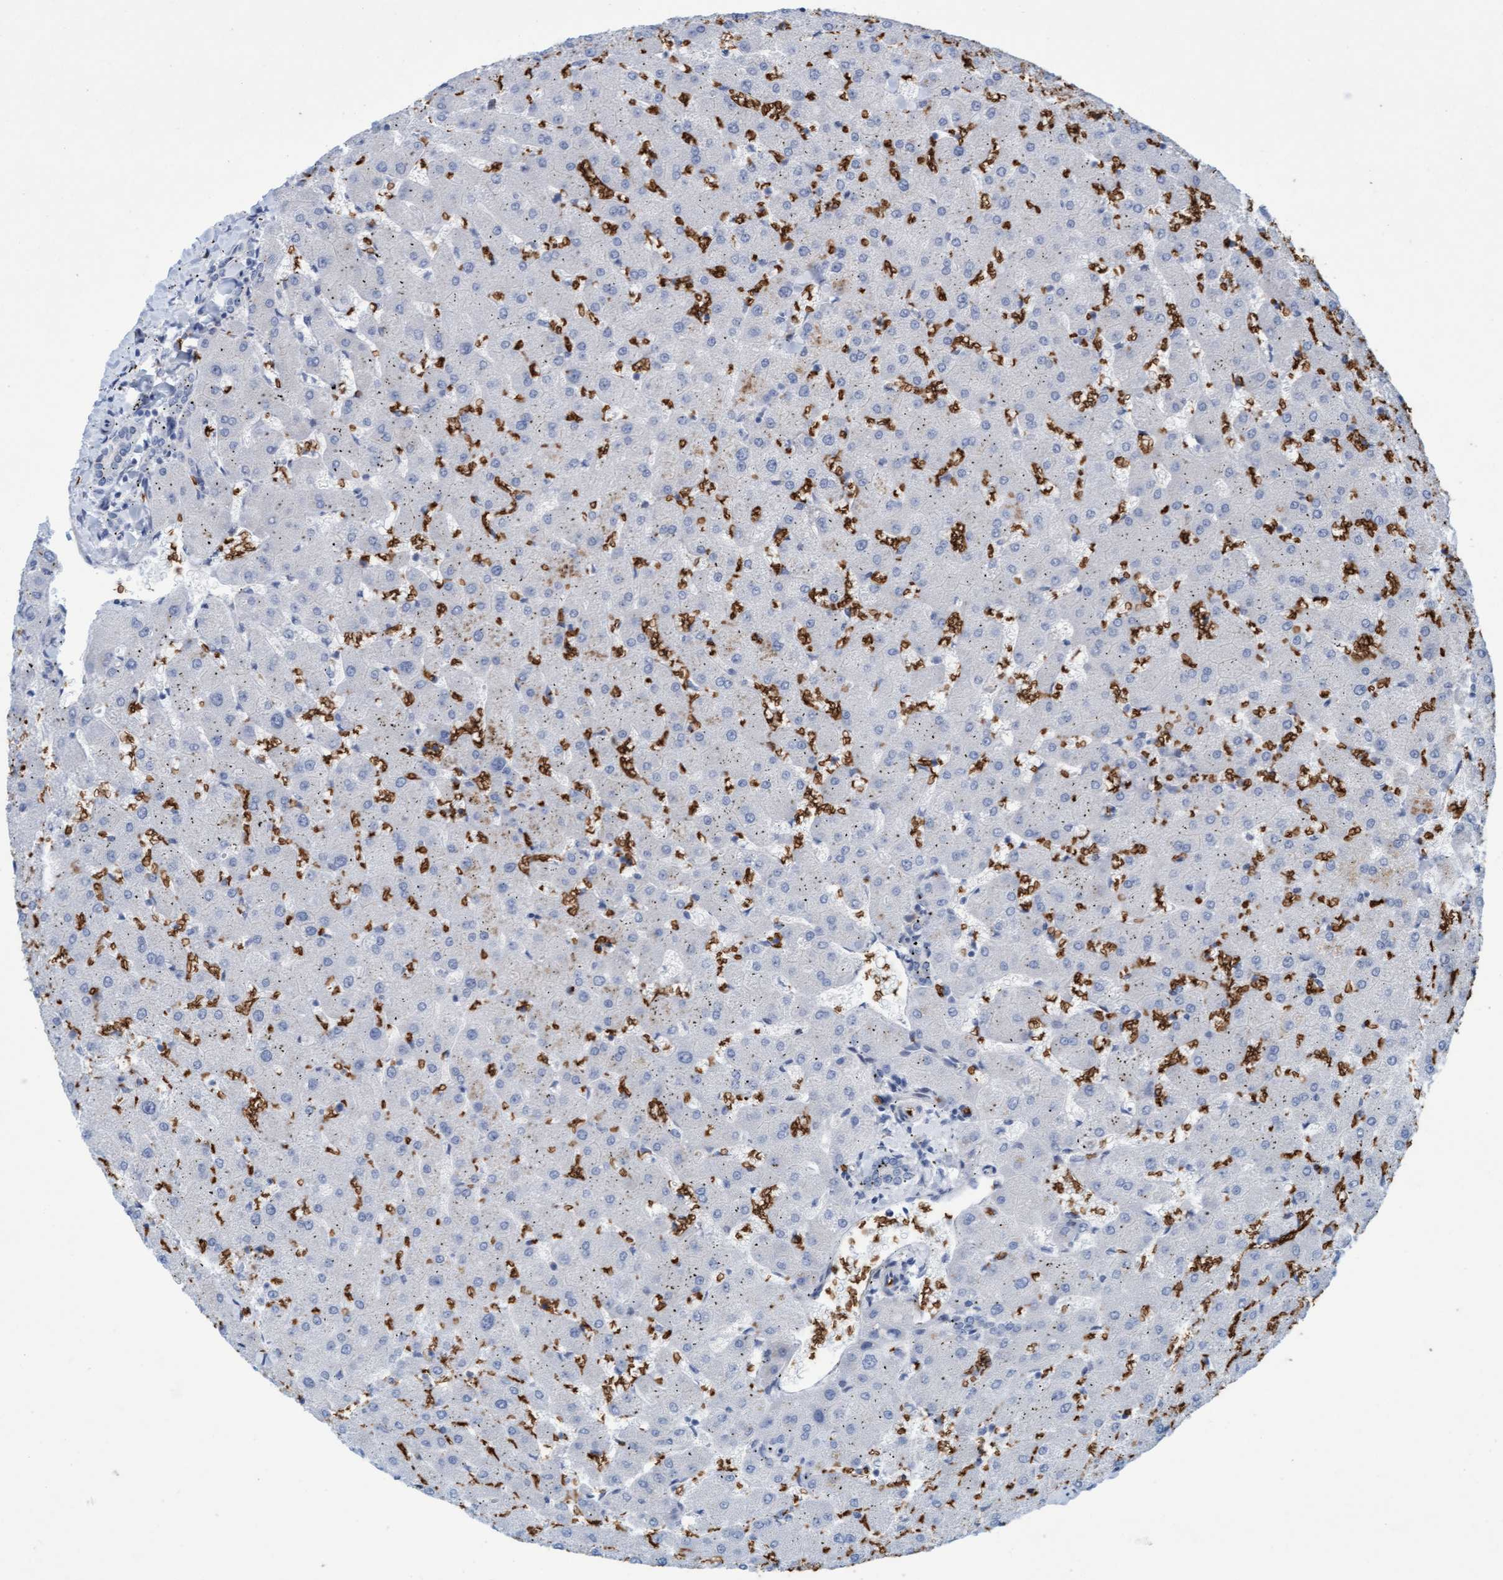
{"staining": {"intensity": "negative", "quantity": "none", "location": "none"}, "tissue": "liver", "cell_type": "Cholangiocytes", "image_type": "normal", "snomed": [{"axis": "morphology", "description": "Normal tissue, NOS"}, {"axis": "topography", "description": "Liver"}], "caption": "The photomicrograph reveals no significant positivity in cholangiocytes of liver. (DAB (3,3'-diaminobenzidine) immunohistochemistry (IHC) with hematoxylin counter stain).", "gene": "SPEM2", "patient": {"sex": "female", "age": 63}}